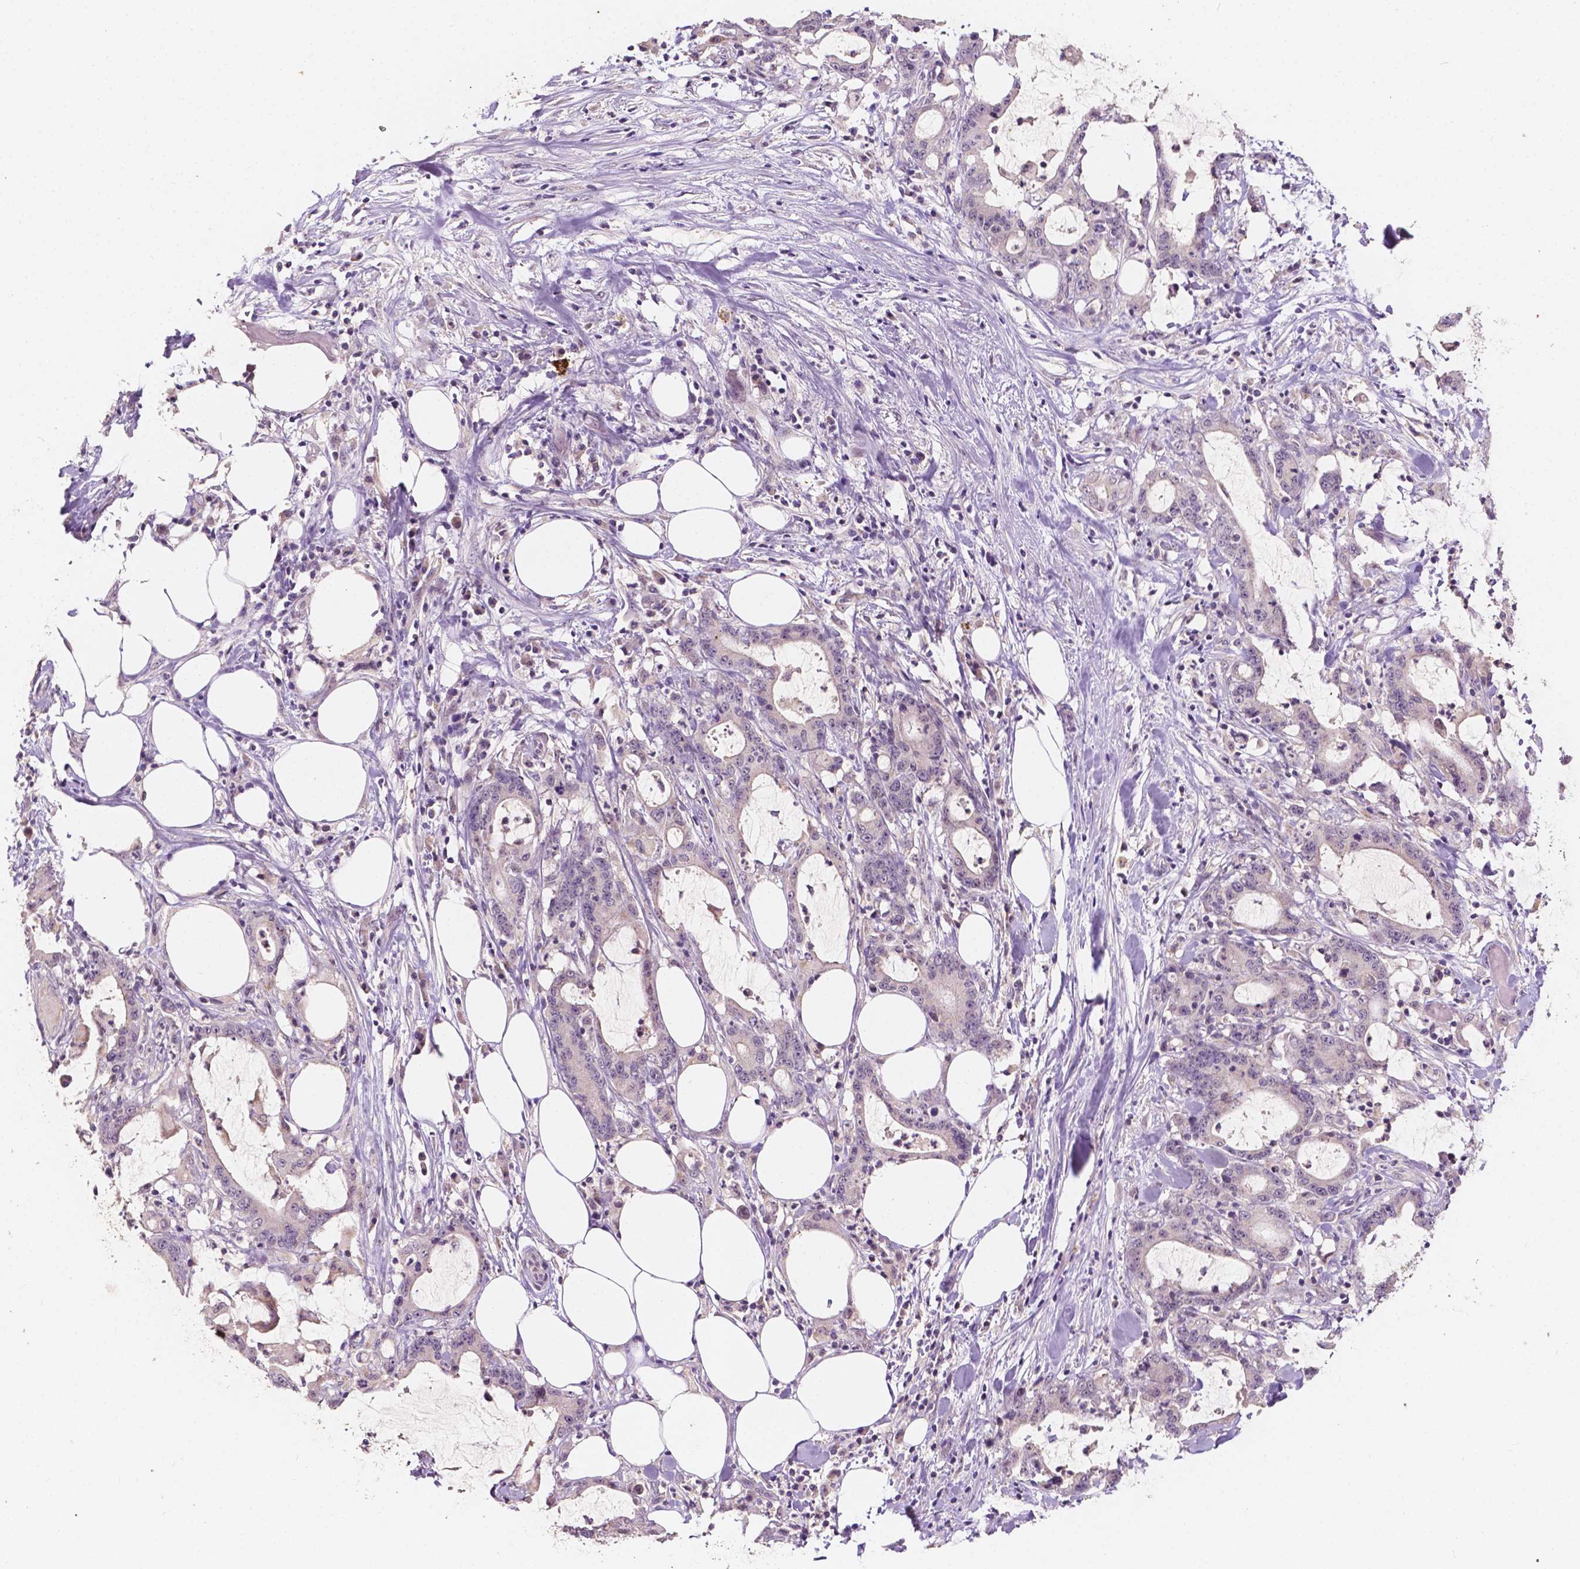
{"staining": {"intensity": "negative", "quantity": "none", "location": "none"}, "tissue": "stomach cancer", "cell_type": "Tumor cells", "image_type": "cancer", "snomed": [{"axis": "morphology", "description": "Adenocarcinoma, NOS"}, {"axis": "topography", "description": "Stomach, upper"}], "caption": "IHC micrograph of human stomach cancer stained for a protein (brown), which shows no staining in tumor cells.", "gene": "SIRT2", "patient": {"sex": "male", "age": 68}}